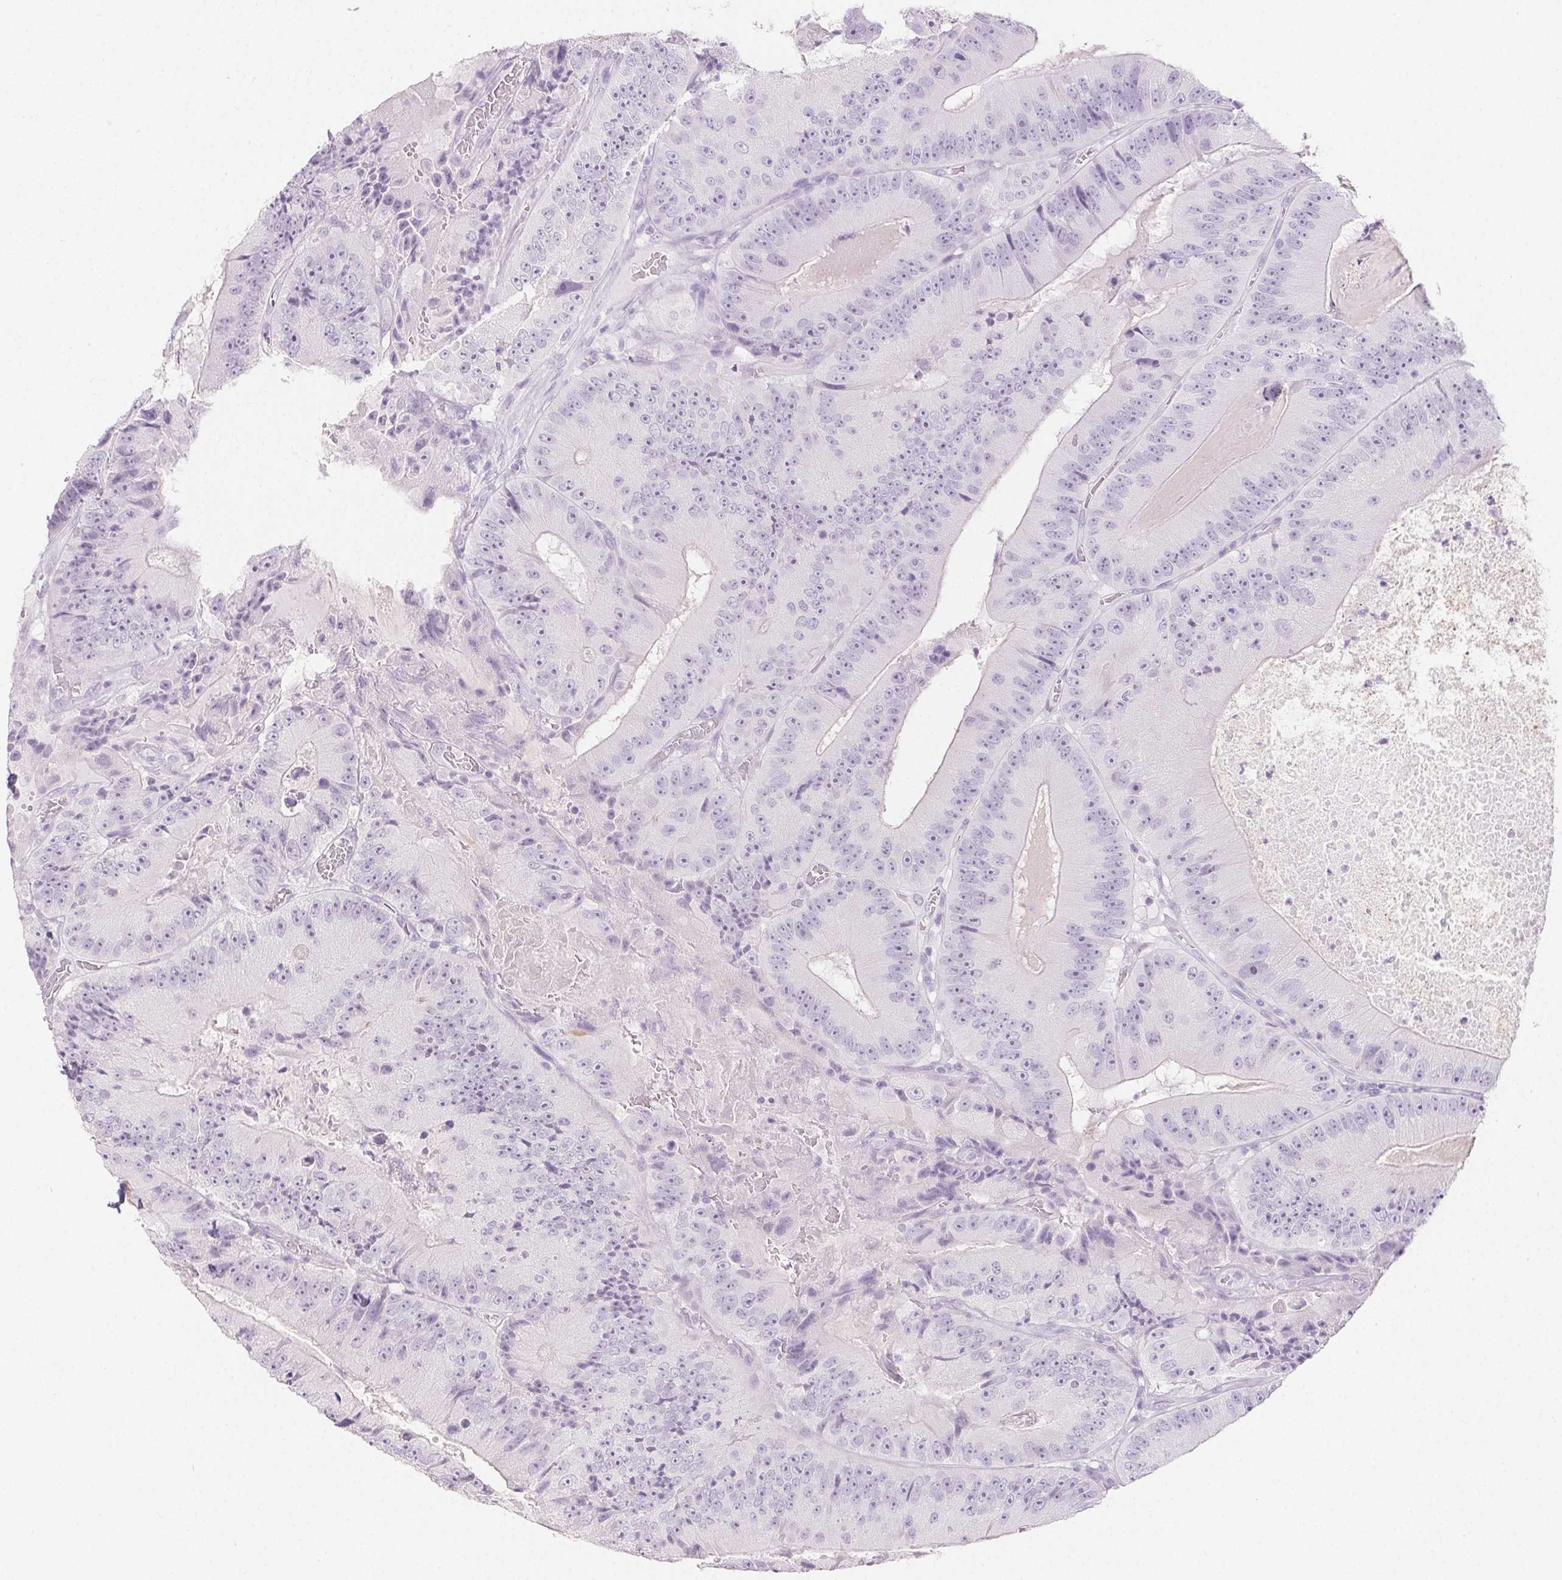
{"staining": {"intensity": "negative", "quantity": "none", "location": "none"}, "tissue": "colorectal cancer", "cell_type": "Tumor cells", "image_type": "cancer", "snomed": [{"axis": "morphology", "description": "Adenocarcinoma, NOS"}, {"axis": "topography", "description": "Colon"}], "caption": "High magnification brightfield microscopy of colorectal cancer (adenocarcinoma) stained with DAB (brown) and counterstained with hematoxylin (blue): tumor cells show no significant expression.", "gene": "PI3", "patient": {"sex": "female", "age": 86}}